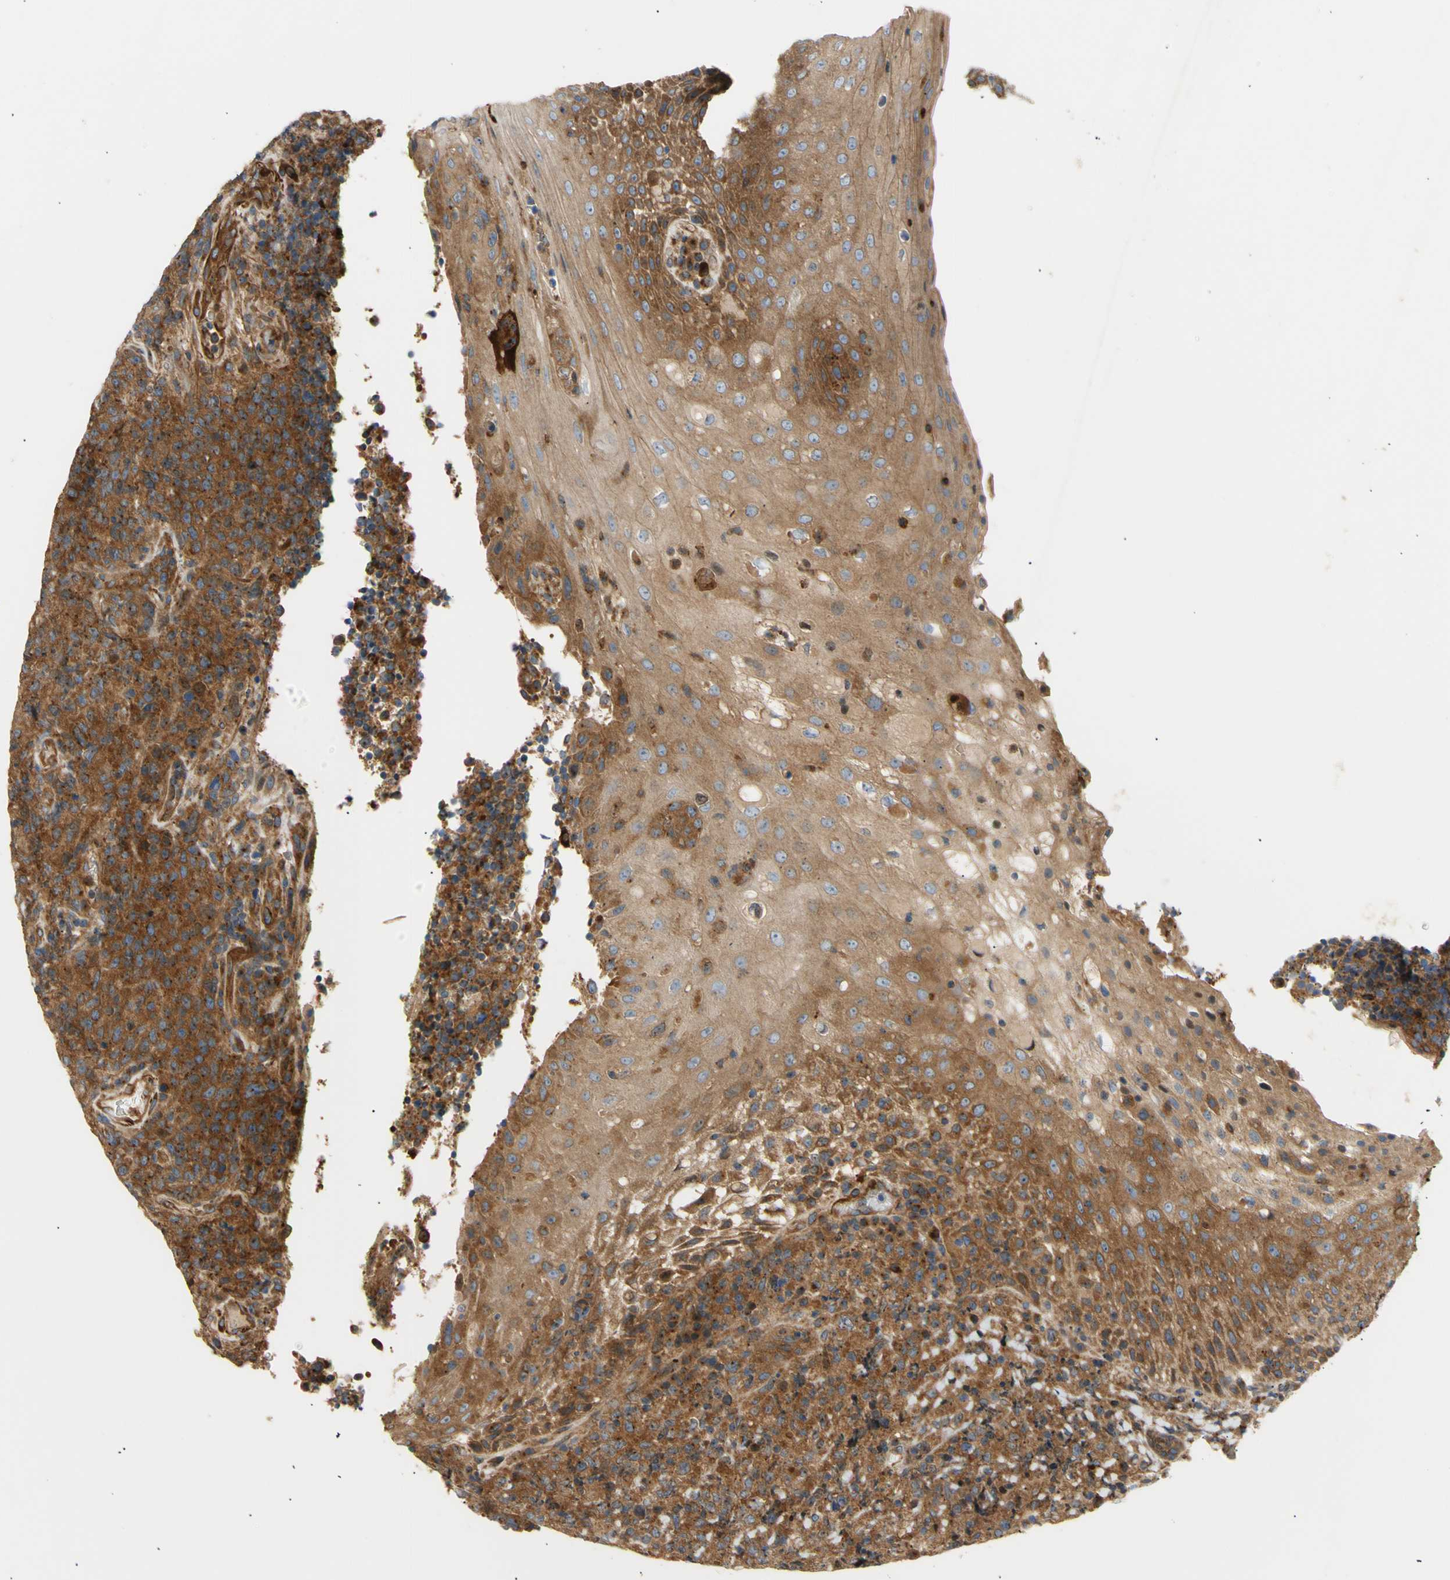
{"staining": {"intensity": "strong", "quantity": ">75%", "location": "cytoplasmic/membranous"}, "tissue": "lymphoma", "cell_type": "Tumor cells", "image_type": "cancer", "snomed": [{"axis": "morphology", "description": "Malignant lymphoma, non-Hodgkin's type, High grade"}, {"axis": "topography", "description": "Tonsil"}], "caption": "Tumor cells display high levels of strong cytoplasmic/membranous expression in about >75% of cells in high-grade malignant lymphoma, non-Hodgkin's type.", "gene": "TUBG2", "patient": {"sex": "female", "age": 36}}